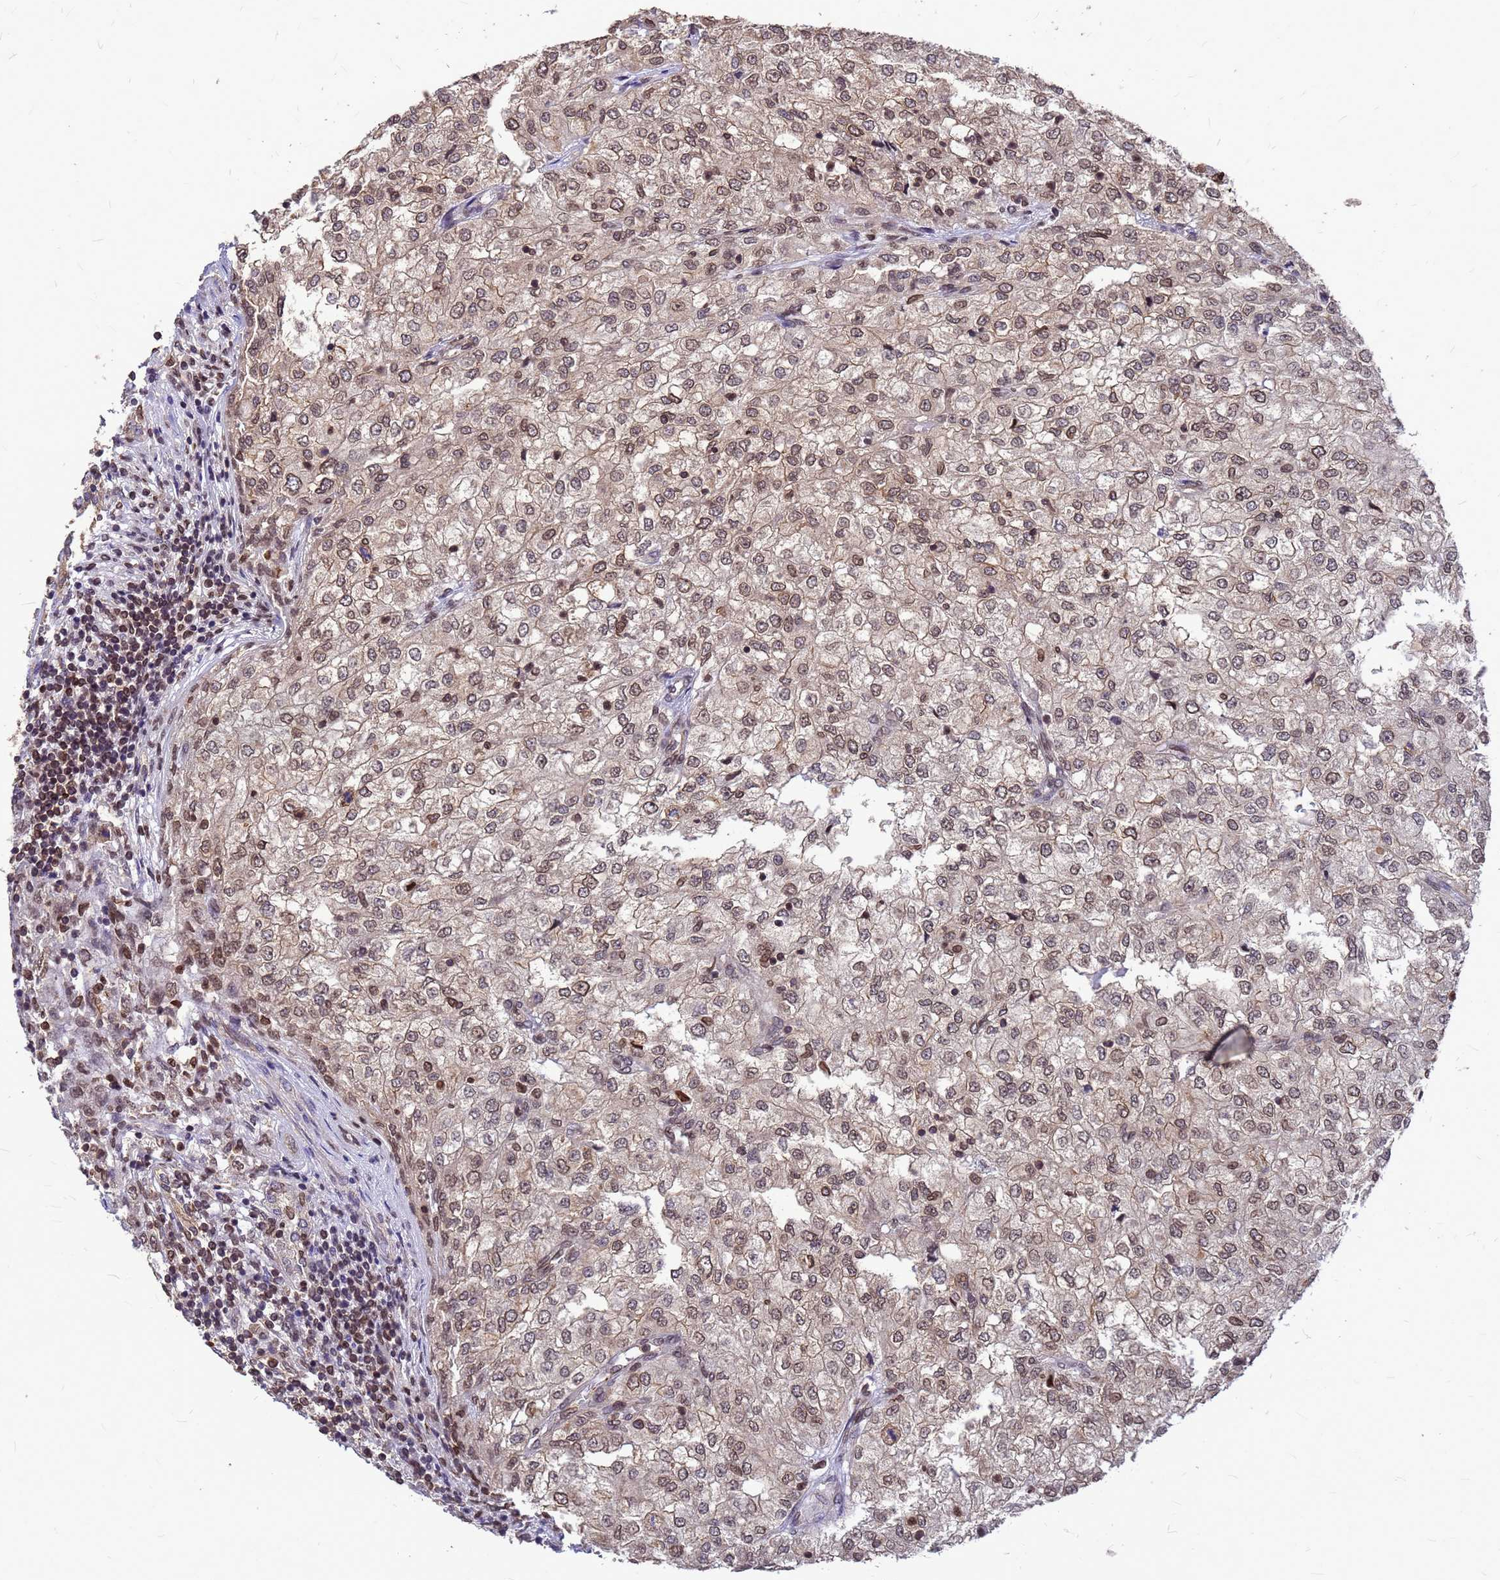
{"staining": {"intensity": "moderate", "quantity": ">75%", "location": "nuclear"}, "tissue": "renal cancer", "cell_type": "Tumor cells", "image_type": "cancer", "snomed": [{"axis": "morphology", "description": "Adenocarcinoma, NOS"}, {"axis": "topography", "description": "Kidney"}], "caption": "Brown immunohistochemical staining in human renal cancer demonstrates moderate nuclear positivity in about >75% of tumor cells. The staining is performed using DAB brown chromogen to label protein expression. The nuclei are counter-stained blue using hematoxylin.", "gene": "C1orf35", "patient": {"sex": "female", "age": 54}}